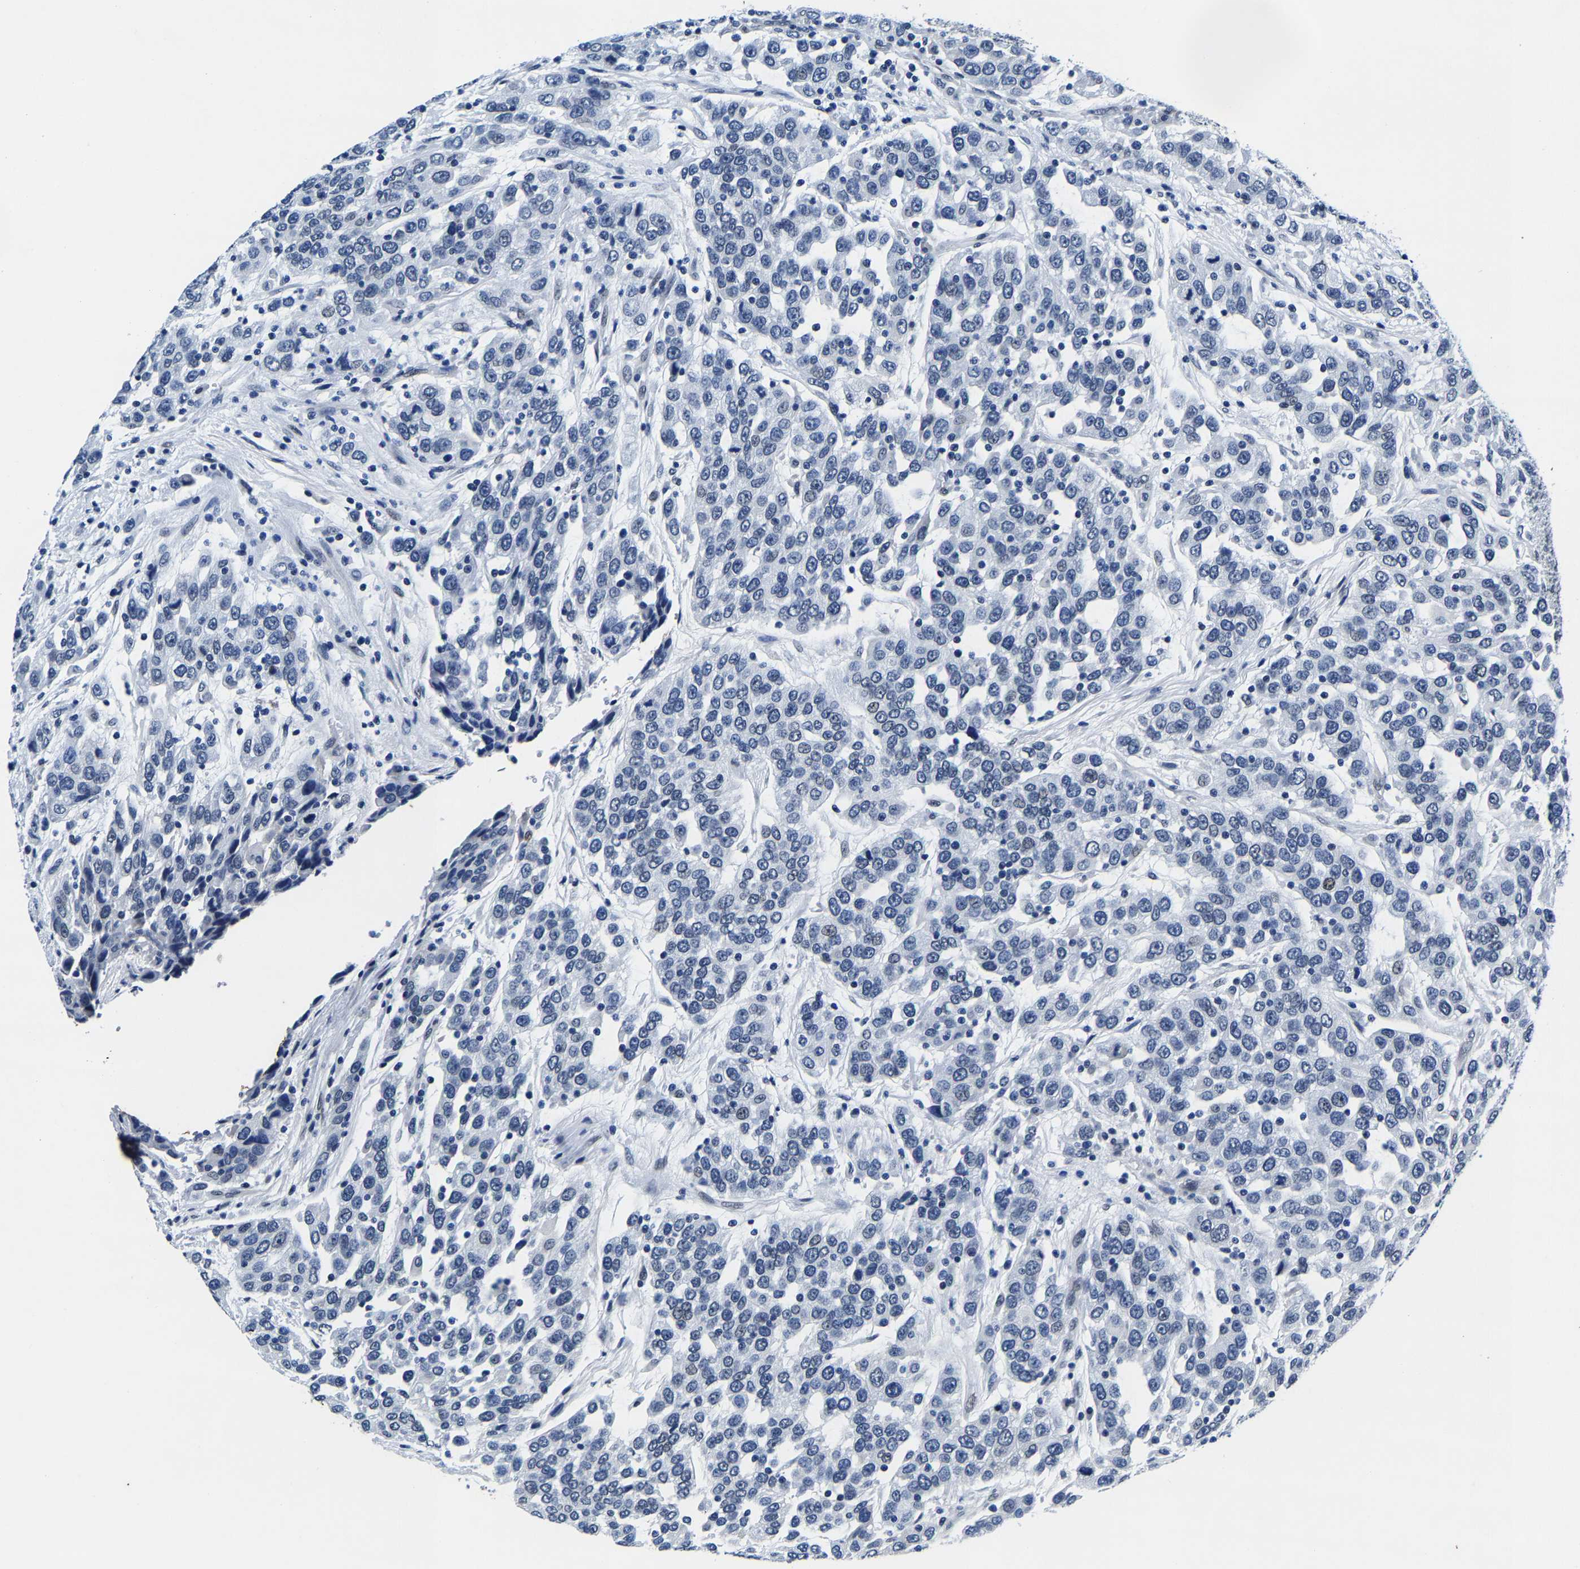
{"staining": {"intensity": "negative", "quantity": "none", "location": "none"}, "tissue": "urothelial cancer", "cell_type": "Tumor cells", "image_type": "cancer", "snomed": [{"axis": "morphology", "description": "Urothelial carcinoma, High grade"}, {"axis": "topography", "description": "Urinary bladder"}], "caption": "DAB immunohistochemical staining of human urothelial cancer exhibits no significant staining in tumor cells.", "gene": "UBN2", "patient": {"sex": "female", "age": 80}}